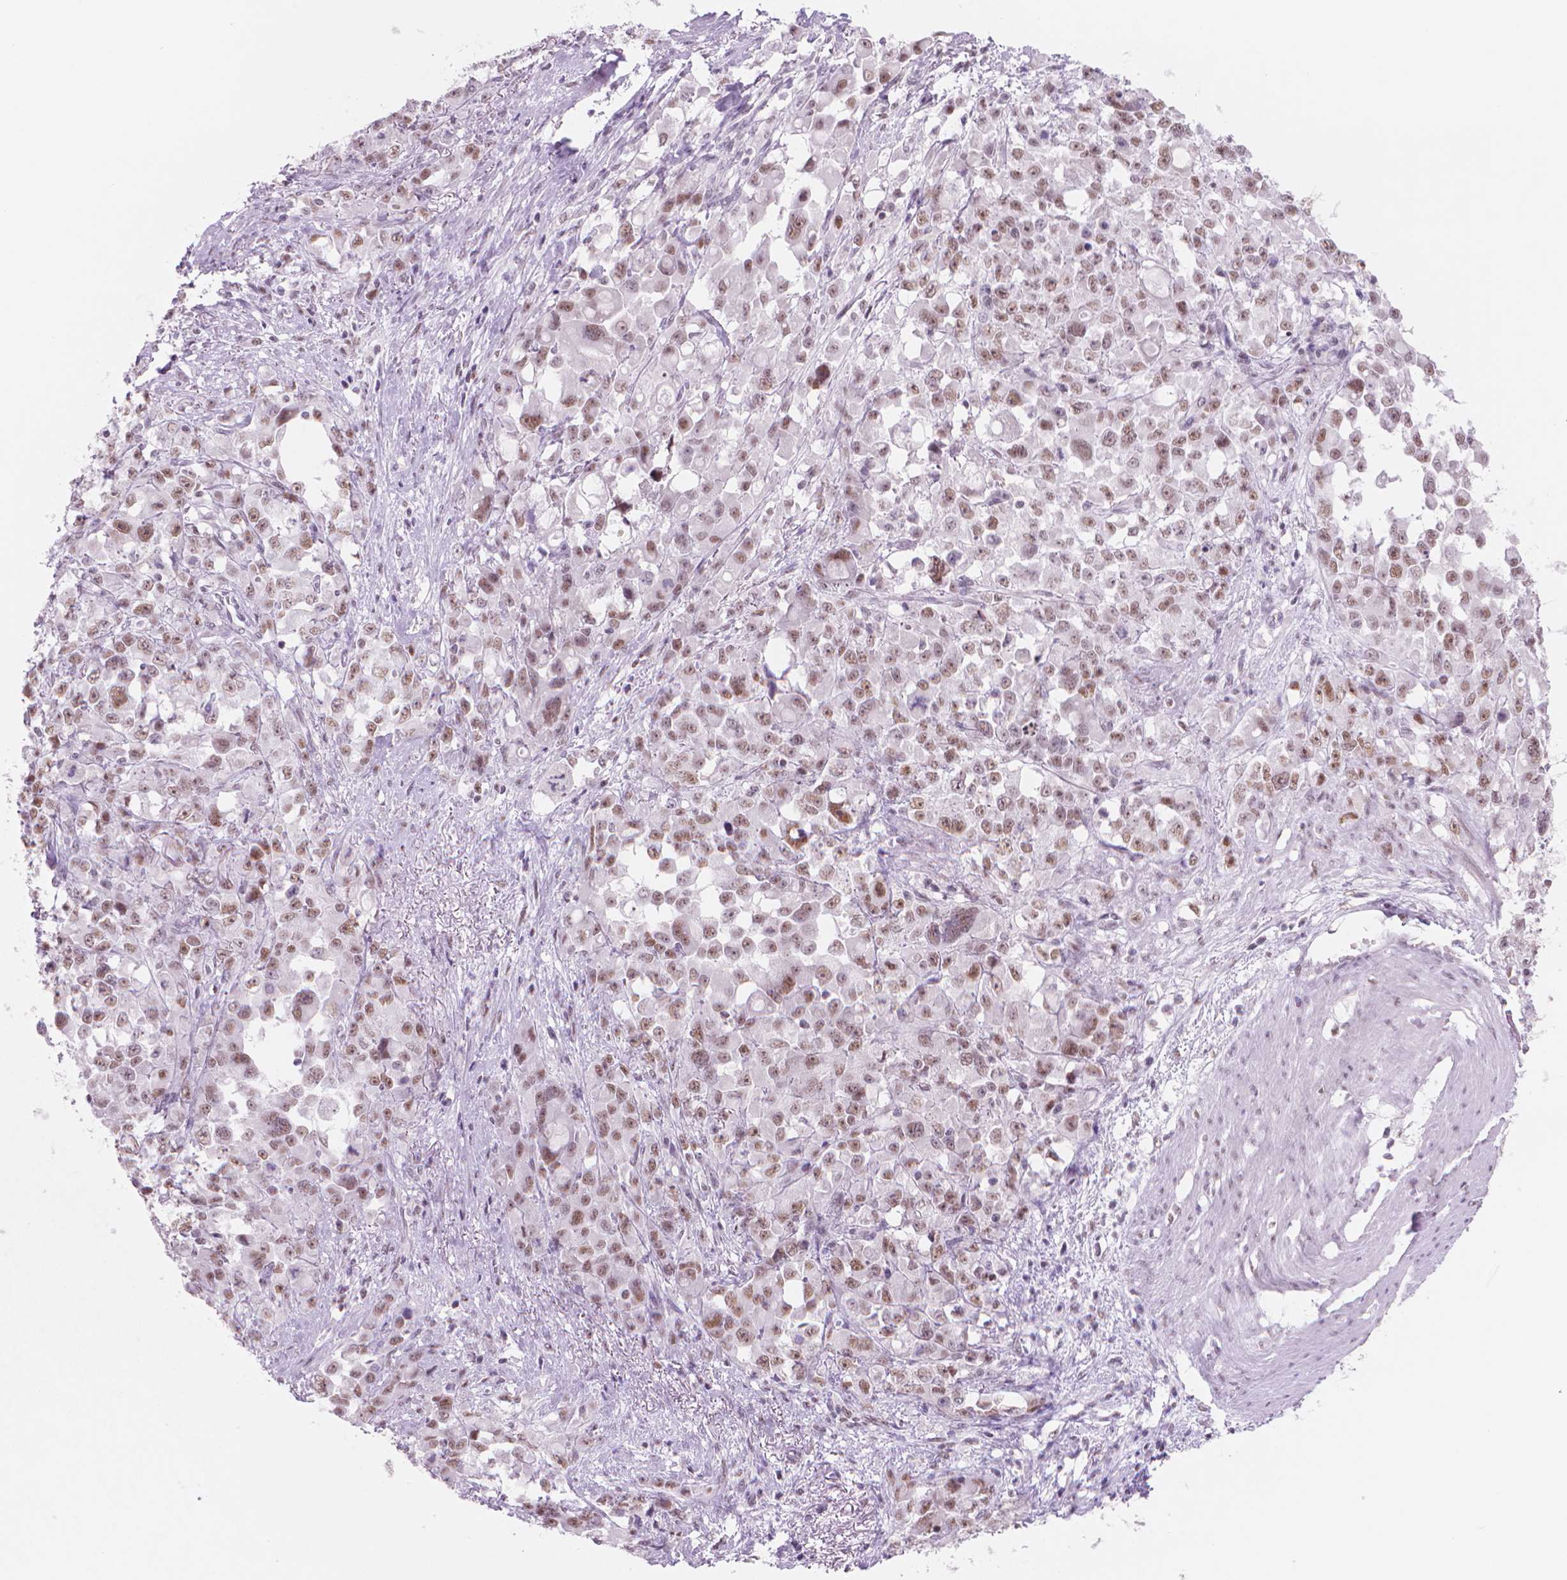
{"staining": {"intensity": "moderate", "quantity": ">75%", "location": "nuclear"}, "tissue": "stomach cancer", "cell_type": "Tumor cells", "image_type": "cancer", "snomed": [{"axis": "morphology", "description": "Adenocarcinoma, NOS"}, {"axis": "topography", "description": "Stomach"}], "caption": "Stomach cancer (adenocarcinoma) was stained to show a protein in brown. There is medium levels of moderate nuclear expression in about >75% of tumor cells.", "gene": "POLR3D", "patient": {"sex": "female", "age": 76}}